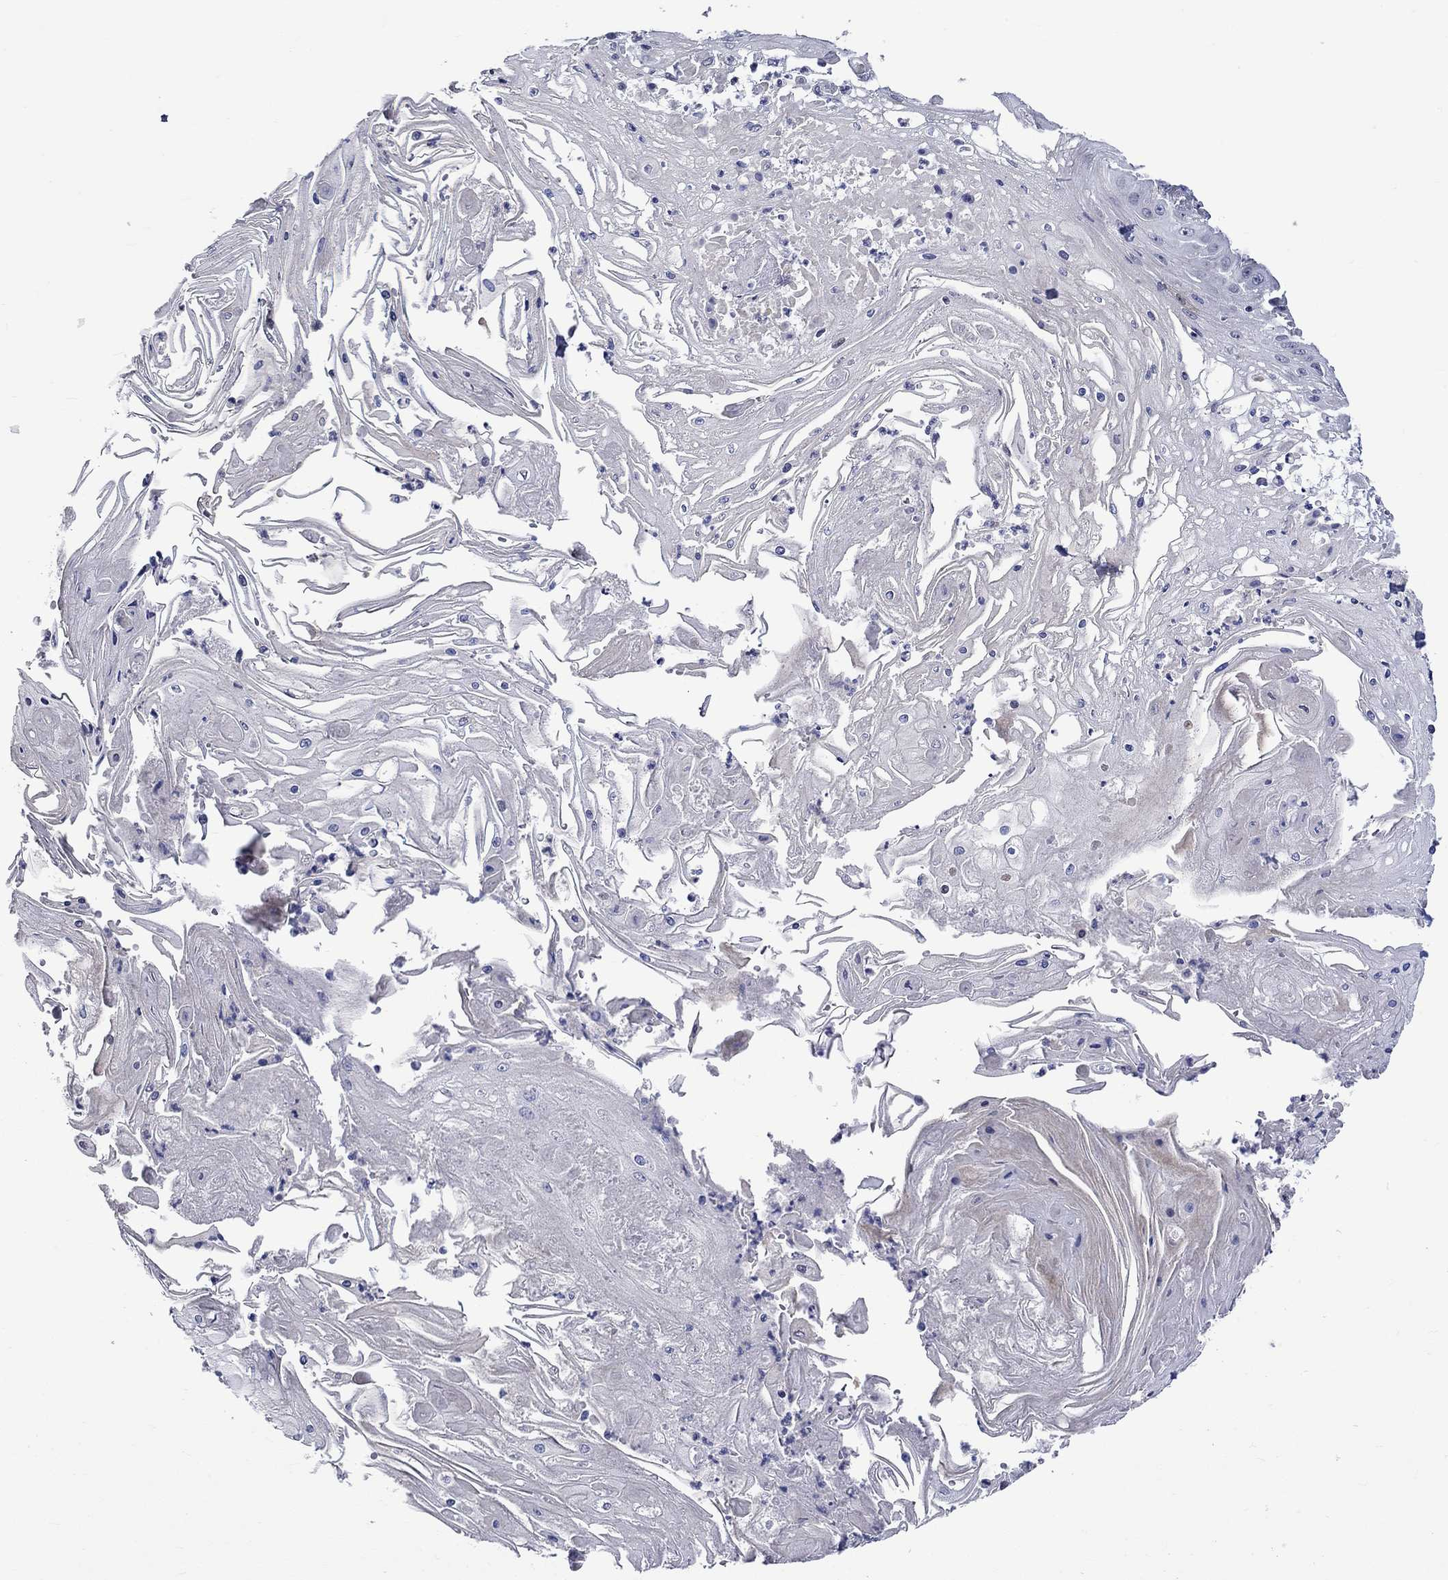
{"staining": {"intensity": "negative", "quantity": "none", "location": "none"}, "tissue": "skin cancer", "cell_type": "Tumor cells", "image_type": "cancer", "snomed": [{"axis": "morphology", "description": "Squamous cell carcinoma, NOS"}, {"axis": "topography", "description": "Skin"}], "caption": "Immunohistochemistry (IHC) micrograph of squamous cell carcinoma (skin) stained for a protein (brown), which shows no expression in tumor cells.", "gene": "CRYAB", "patient": {"sex": "male", "age": 70}}